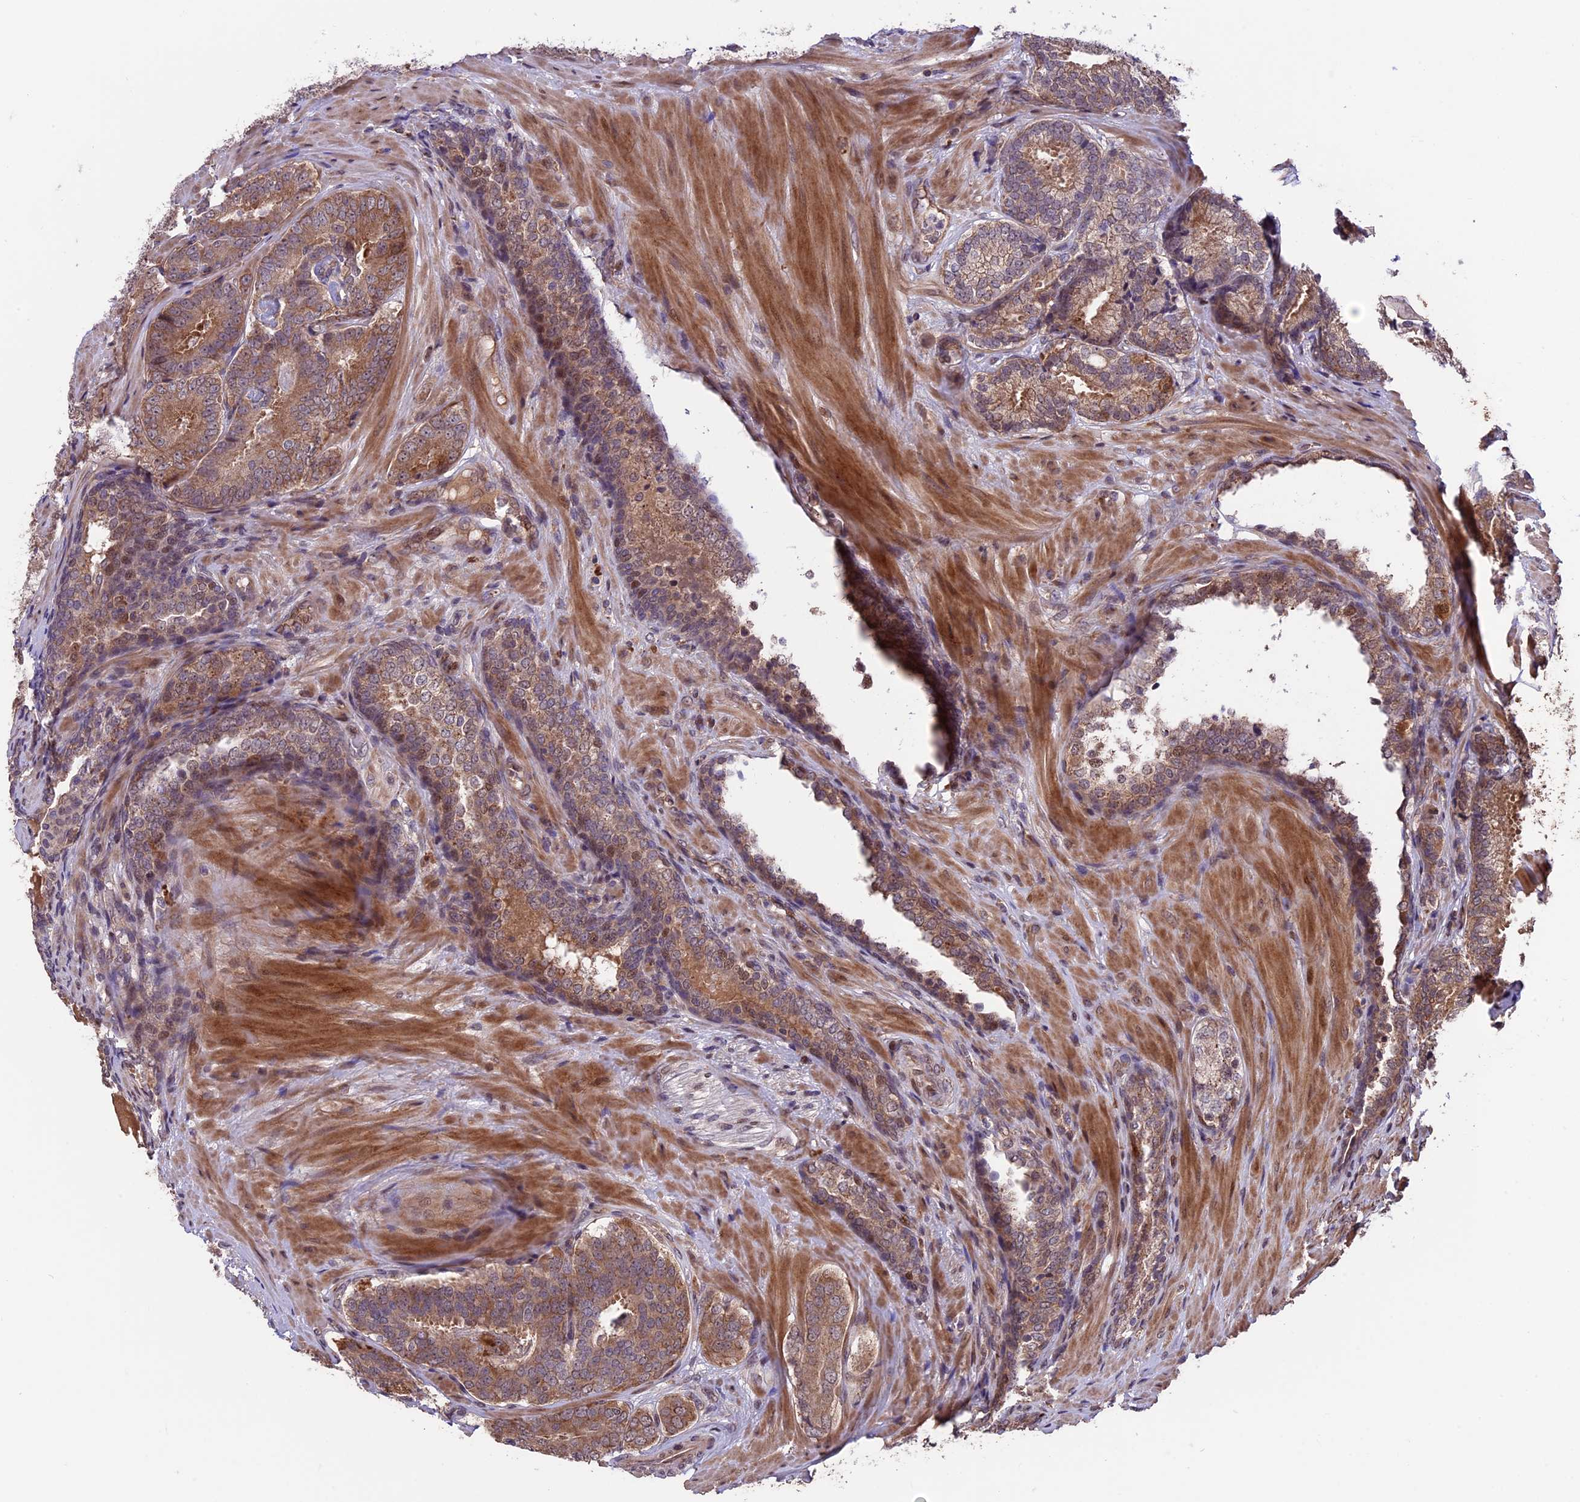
{"staining": {"intensity": "moderate", "quantity": ">75%", "location": "cytoplasmic/membranous"}, "tissue": "prostate cancer", "cell_type": "Tumor cells", "image_type": "cancer", "snomed": [{"axis": "morphology", "description": "Adenocarcinoma, High grade"}, {"axis": "topography", "description": "Prostate"}], "caption": "Human high-grade adenocarcinoma (prostate) stained for a protein (brown) demonstrates moderate cytoplasmic/membranous positive positivity in approximately >75% of tumor cells.", "gene": "ZNF598", "patient": {"sex": "male", "age": 63}}